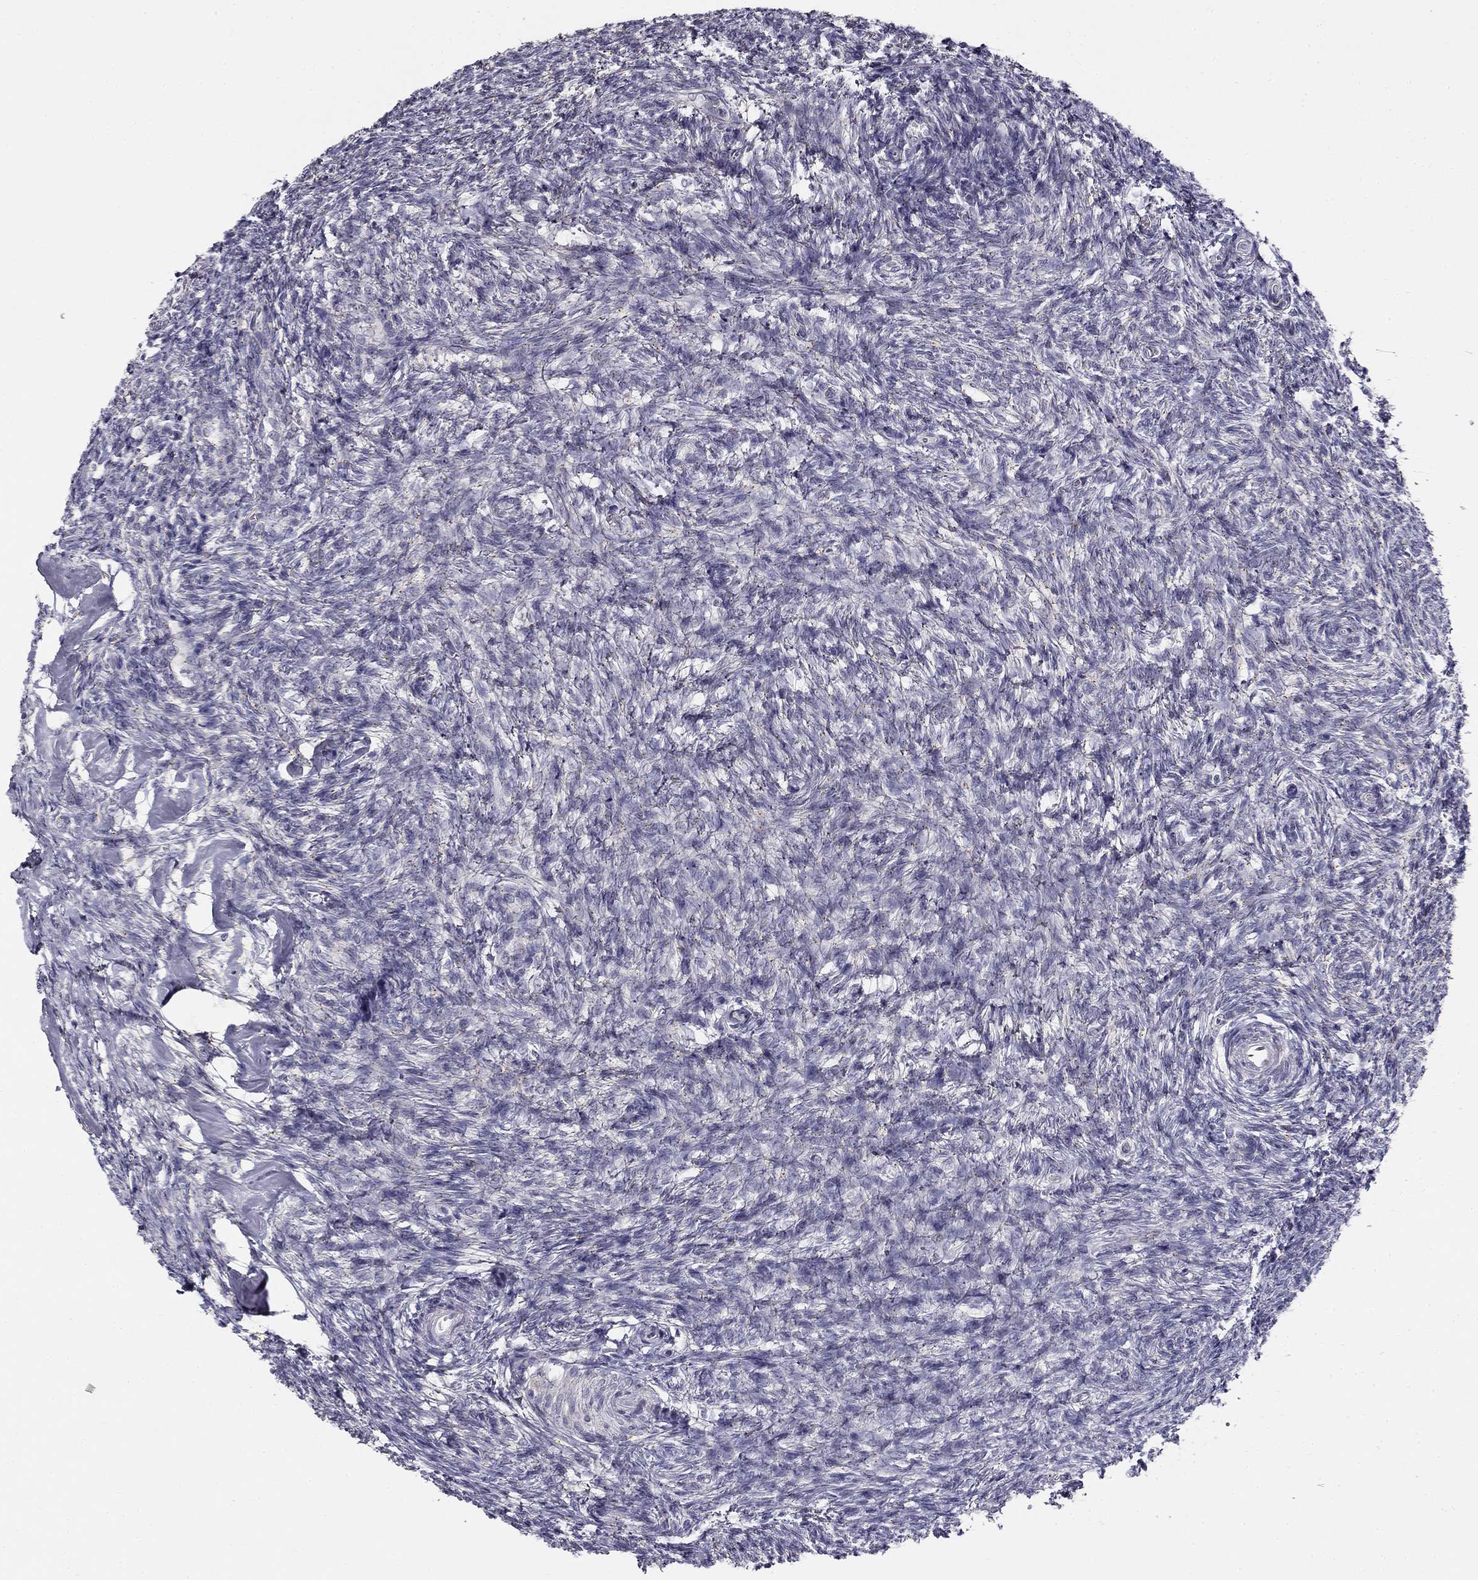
{"staining": {"intensity": "negative", "quantity": "none", "location": "none"}, "tissue": "ovary", "cell_type": "Follicle cells", "image_type": "normal", "snomed": [{"axis": "morphology", "description": "Normal tissue, NOS"}, {"axis": "topography", "description": "Ovary"}], "caption": "Immunohistochemical staining of unremarkable ovary demonstrates no significant staining in follicle cells. (DAB (3,3'-diaminobenzidine) IHC, high magnification).", "gene": "CNR1", "patient": {"sex": "female", "age": 43}}